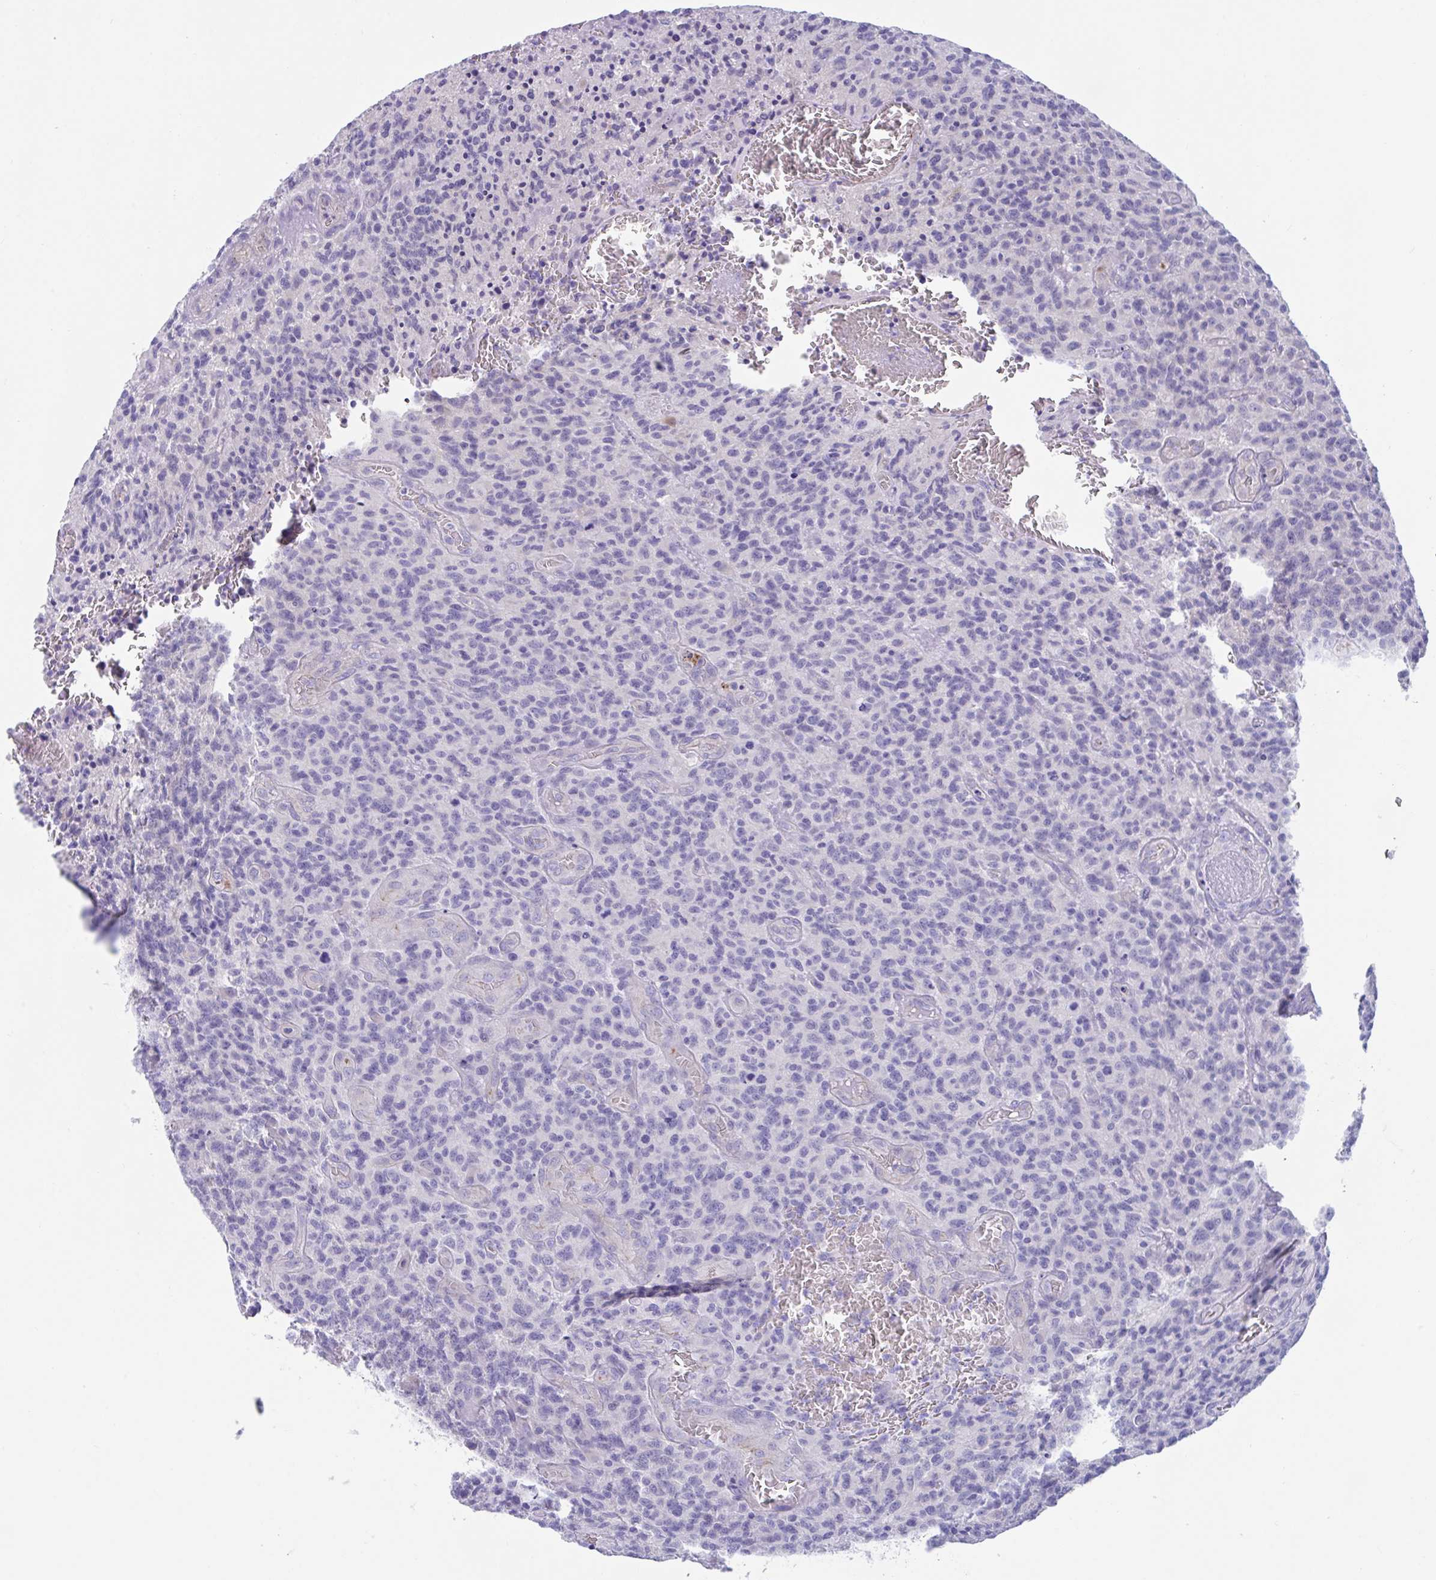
{"staining": {"intensity": "negative", "quantity": "none", "location": "none"}, "tissue": "glioma", "cell_type": "Tumor cells", "image_type": "cancer", "snomed": [{"axis": "morphology", "description": "Glioma, malignant, High grade"}, {"axis": "topography", "description": "Brain"}], "caption": "The histopathology image reveals no significant positivity in tumor cells of high-grade glioma (malignant).", "gene": "TTC30B", "patient": {"sex": "male", "age": 76}}